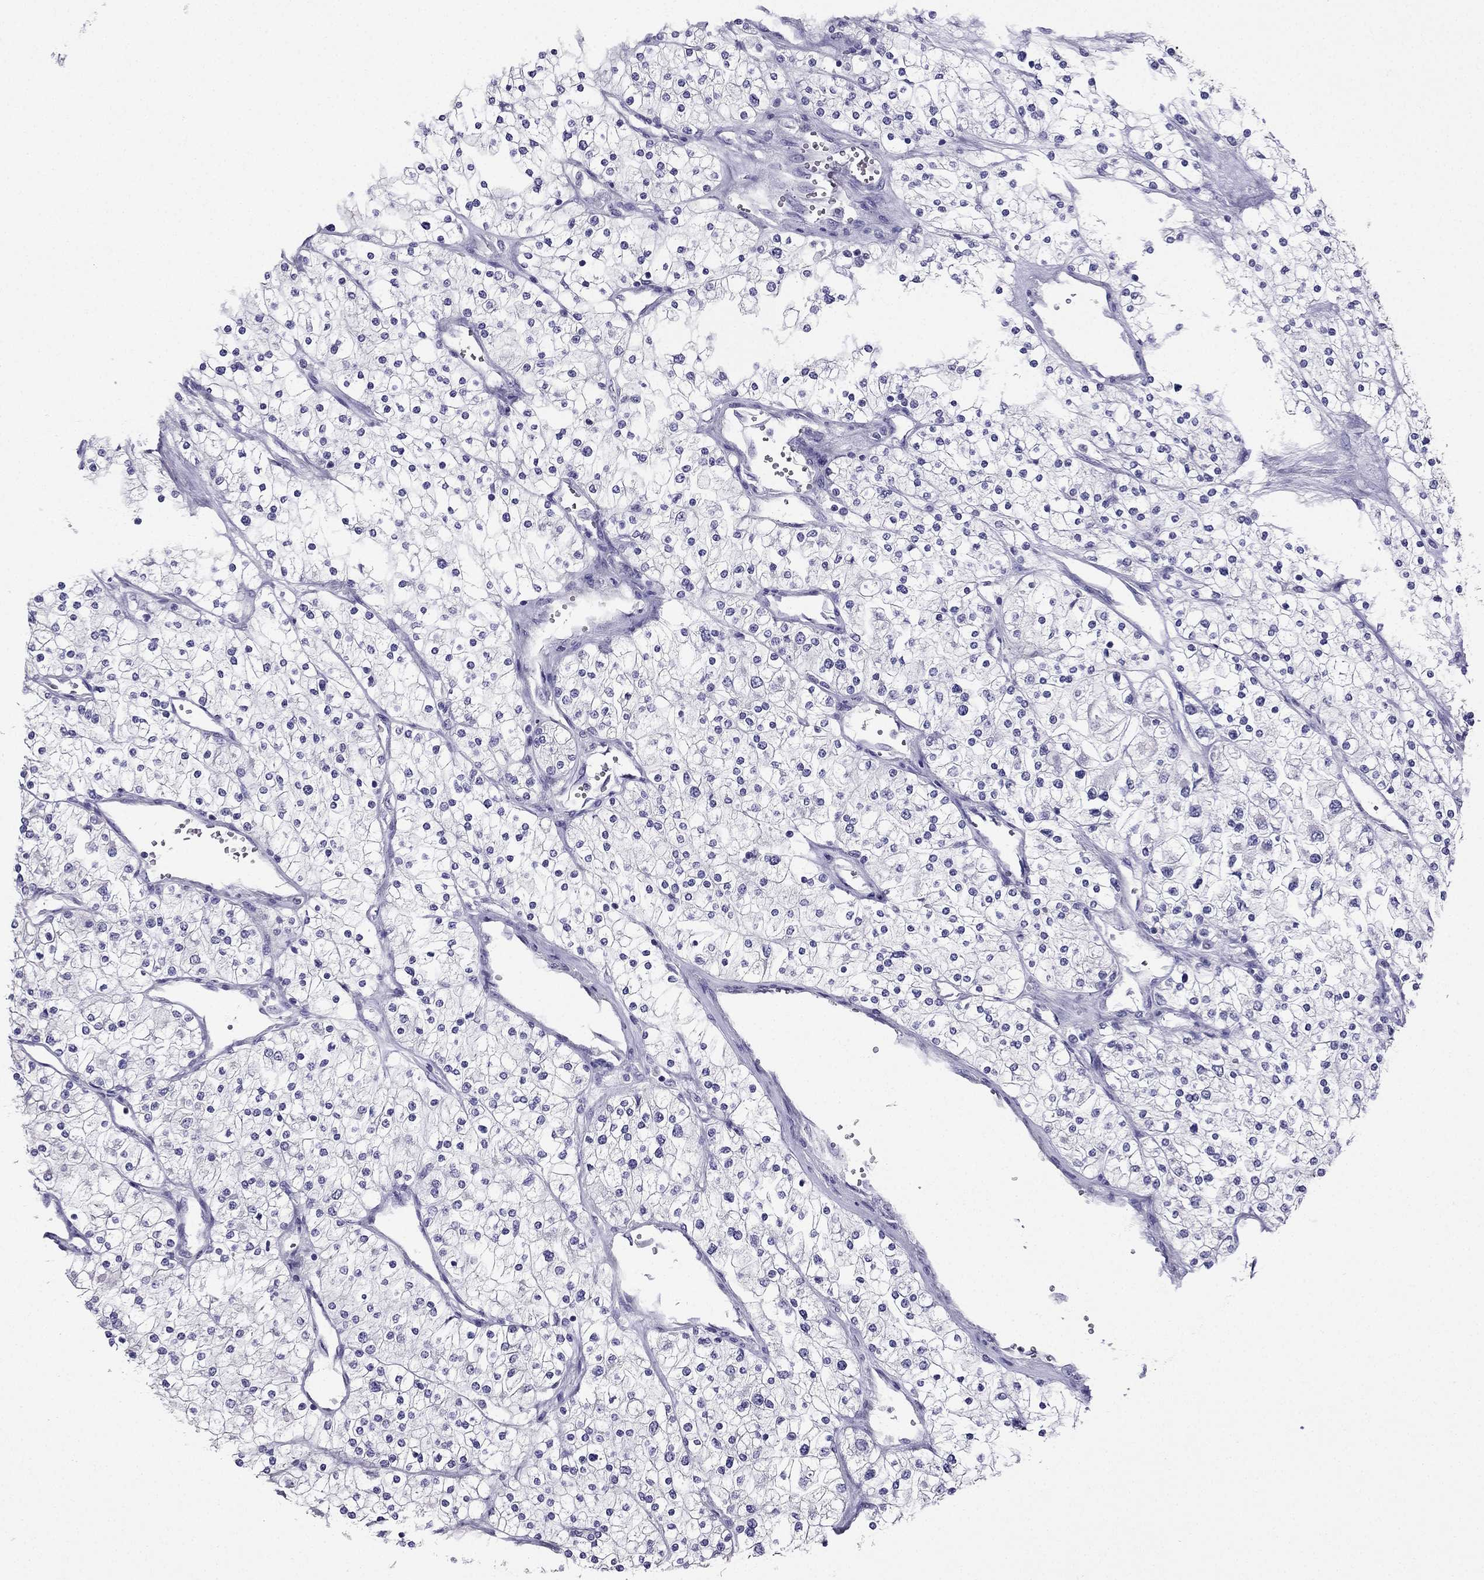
{"staining": {"intensity": "negative", "quantity": "none", "location": "none"}, "tissue": "renal cancer", "cell_type": "Tumor cells", "image_type": "cancer", "snomed": [{"axis": "morphology", "description": "Adenocarcinoma, NOS"}, {"axis": "topography", "description": "Kidney"}], "caption": "Immunohistochemistry of human renal adenocarcinoma demonstrates no expression in tumor cells. Nuclei are stained in blue.", "gene": "ARID3A", "patient": {"sex": "male", "age": 80}}